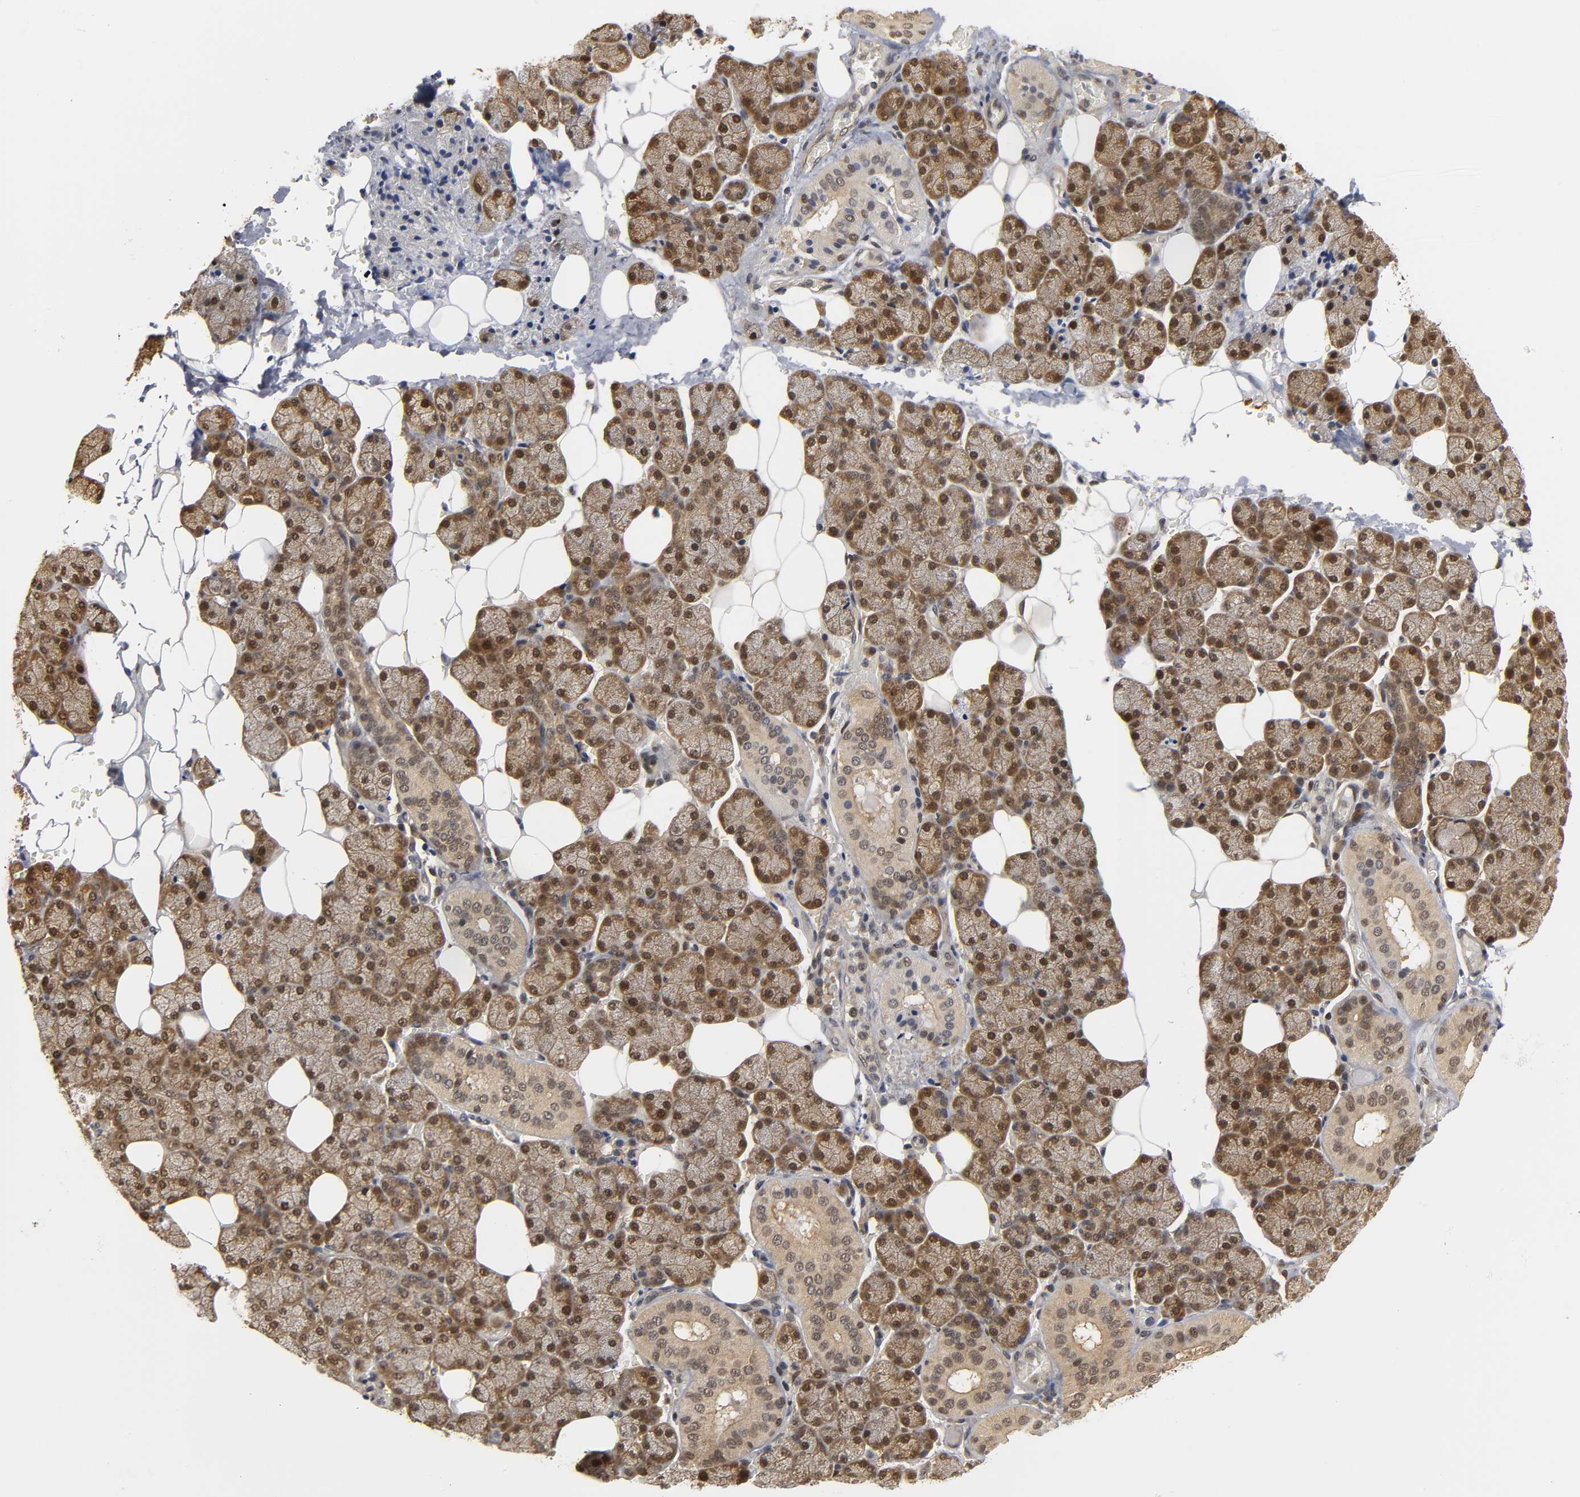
{"staining": {"intensity": "moderate", "quantity": ">75%", "location": "cytoplasmic/membranous,nuclear"}, "tissue": "salivary gland", "cell_type": "Glandular cells", "image_type": "normal", "snomed": [{"axis": "morphology", "description": "Normal tissue, NOS"}, {"axis": "topography", "description": "Lymph node"}, {"axis": "topography", "description": "Salivary gland"}], "caption": "Immunohistochemical staining of benign human salivary gland displays moderate cytoplasmic/membranous,nuclear protein expression in approximately >75% of glandular cells. The staining was performed using DAB to visualize the protein expression in brown, while the nuclei were stained in blue with hematoxylin (Magnification: 20x).", "gene": "PARK7", "patient": {"sex": "male", "age": 8}}